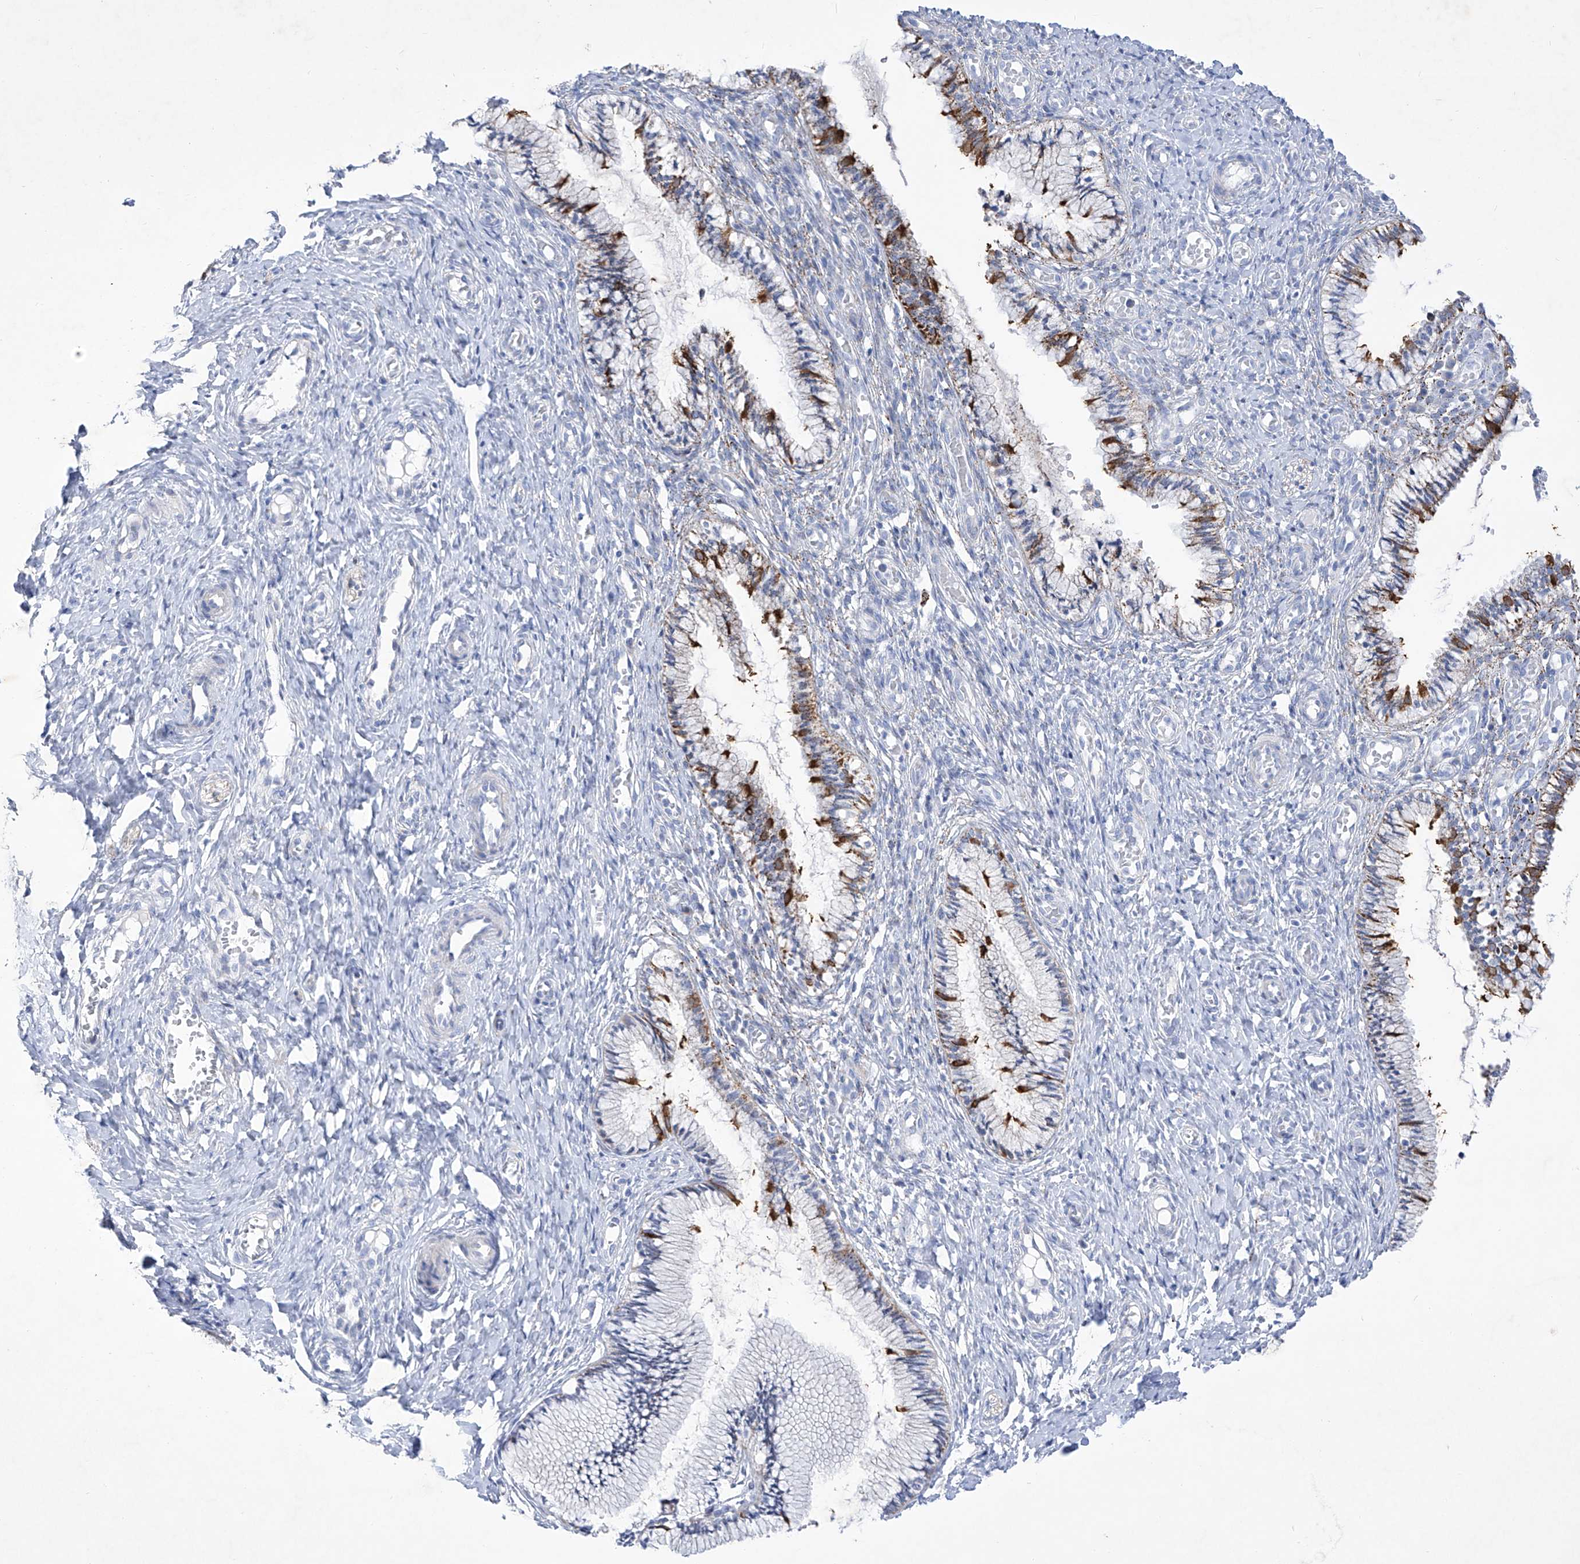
{"staining": {"intensity": "moderate", "quantity": "25%-75%", "location": "cytoplasmic/membranous"}, "tissue": "cervix", "cell_type": "Glandular cells", "image_type": "normal", "snomed": [{"axis": "morphology", "description": "Normal tissue, NOS"}, {"axis": "topography", "description": "Cervix"}], "caption": "Immunohistochemical staining of normal human cervix displays moderate cytoplasmic/membranous protein positivity in approximately 25%-75% of glandular cells. Nuclei are stained in blue.", "gene": "C1orf87", "patient": {"sex": "female", "age": 27}}